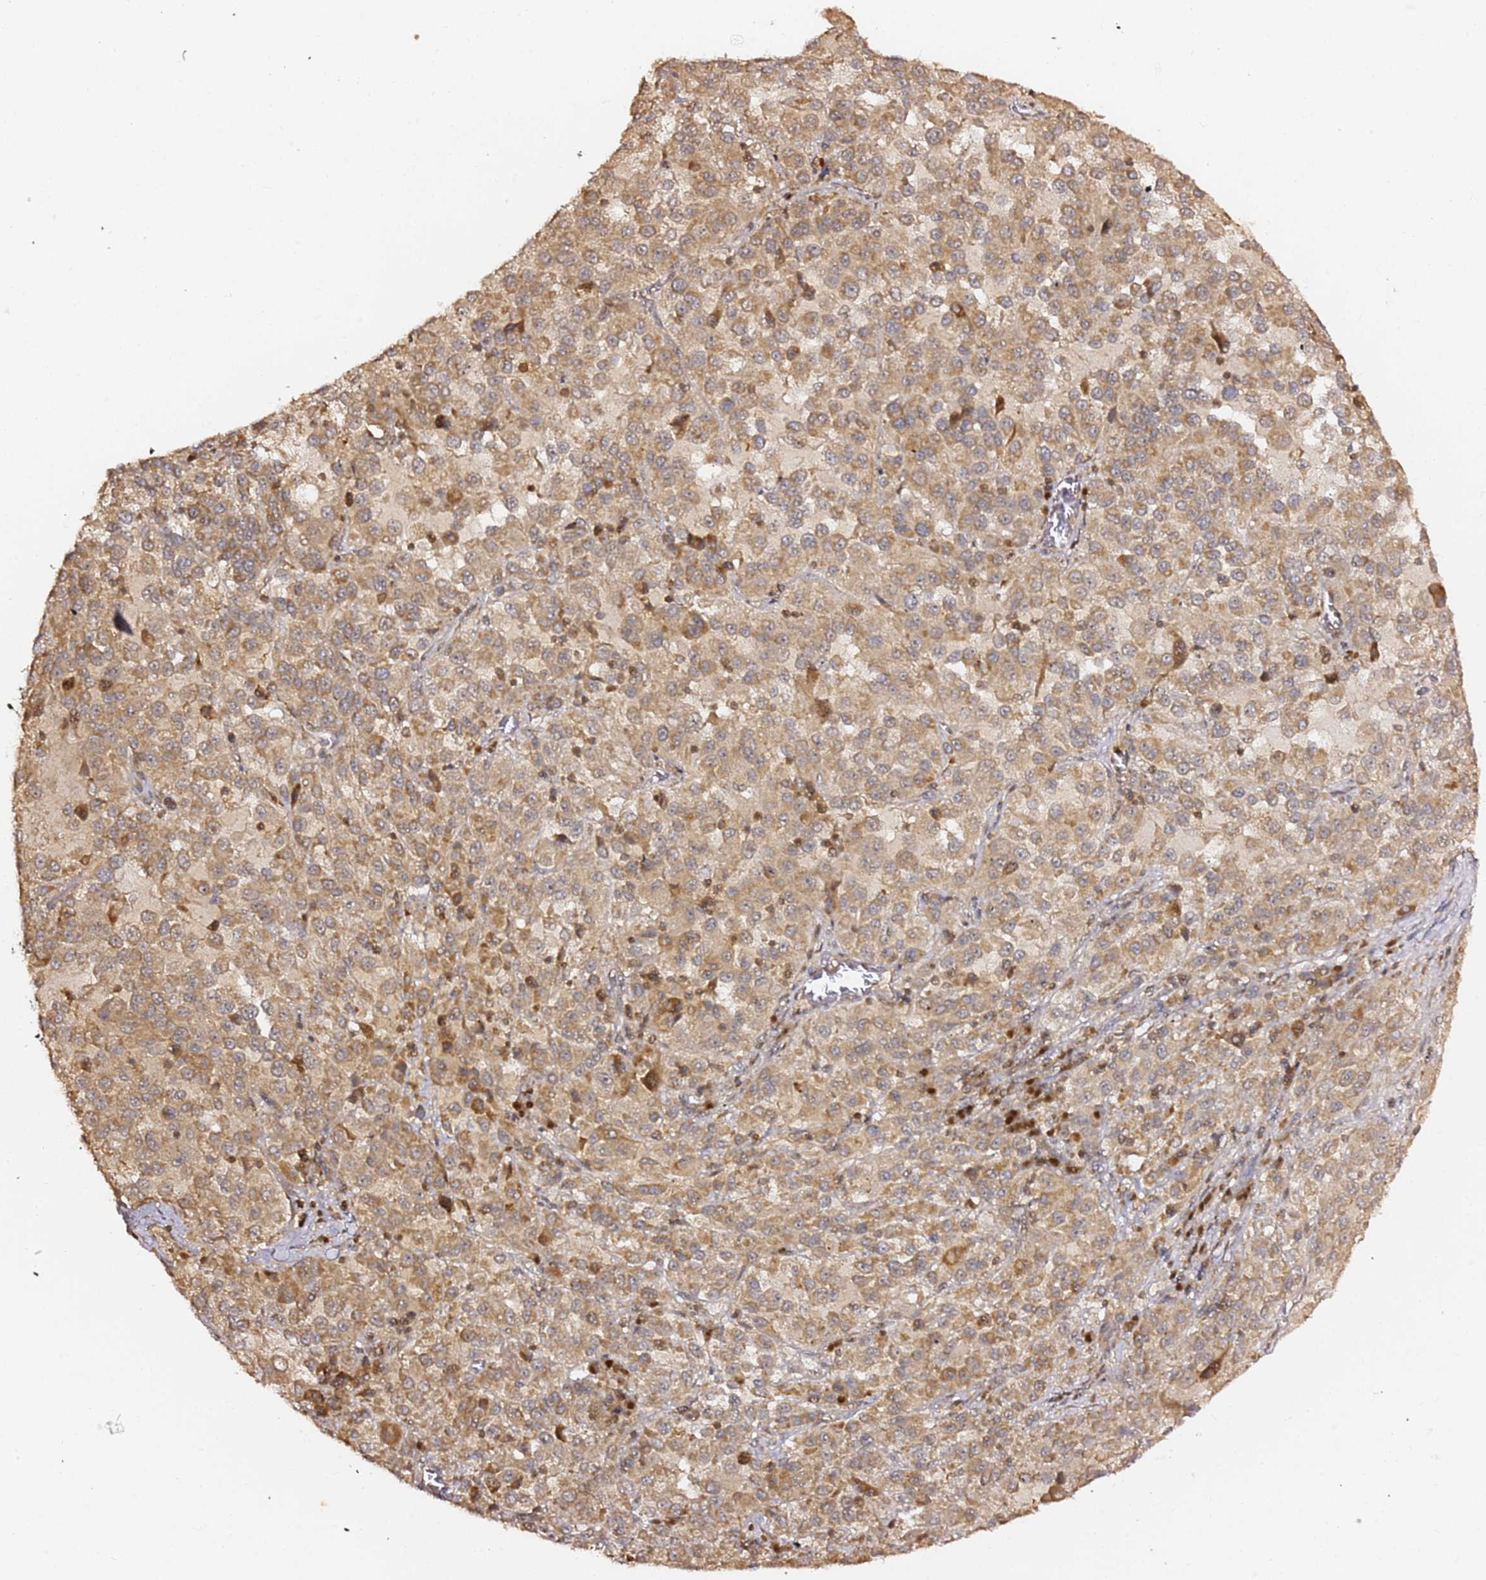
{"staining": {"intensity": "moderate", "quantity": ">75%", "location": "cytoplasmic/membranous"}, "tissue": "melanoma", "cell_type": "Tumor cells", "image_type": "cancer", "snomed": [{"axis": "morphology", "description": "Malignant melanoma, Metastatic site"}, {"axis": "topography", "description": "Lung"}], "caption": "Immunohistochemistry (IHC) staining of melanoma, which shows medium levels of moderate cytoplasmic/membranous expression in approximately >75% of tumor cells indicating moderate cytoplasmic/membranous protein expression. The staining was performed using DAB (brown) for protein detection and nuclei were counterstained in hematoxylin (blue).", "gene": "OR5V1", "patient": {"sex": "male", "age": 64}}